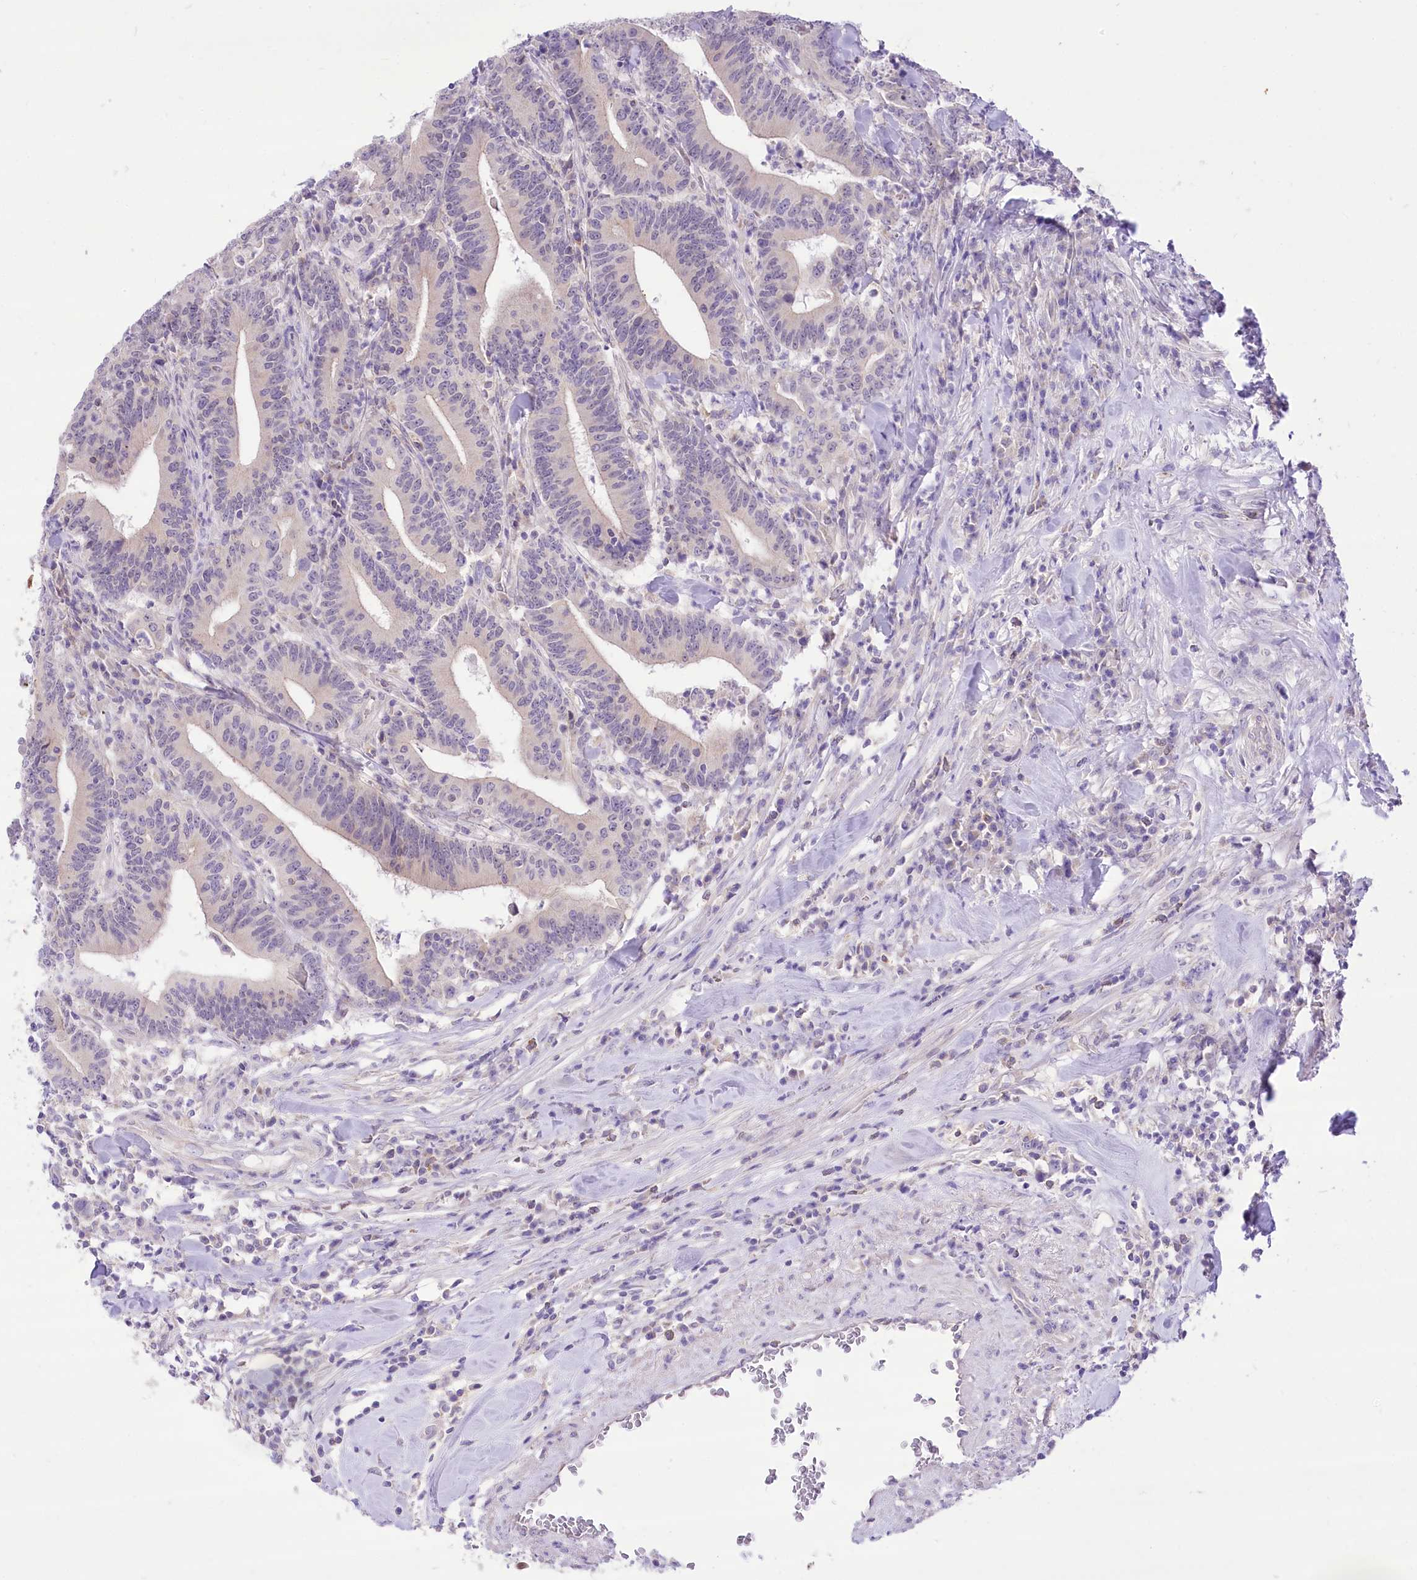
{"staining": {"intensity": "negative", "quantity": "none", "location": "none"}, "tissue": "colorectal cancer", "cell_type": "Tumor cells", "image_type": "cancer", "snomed": [{"axis": "morphology", "description": "Adenocarcinoma, NOS"}, {"axis": "topography", "description": "Colon"}], "caption": "Protein analysis of colorectal adenocarcinoma shows no significant staining in tumor cells.", "gene": "HELT", "patient": {"sex": "female", "age": 66}}